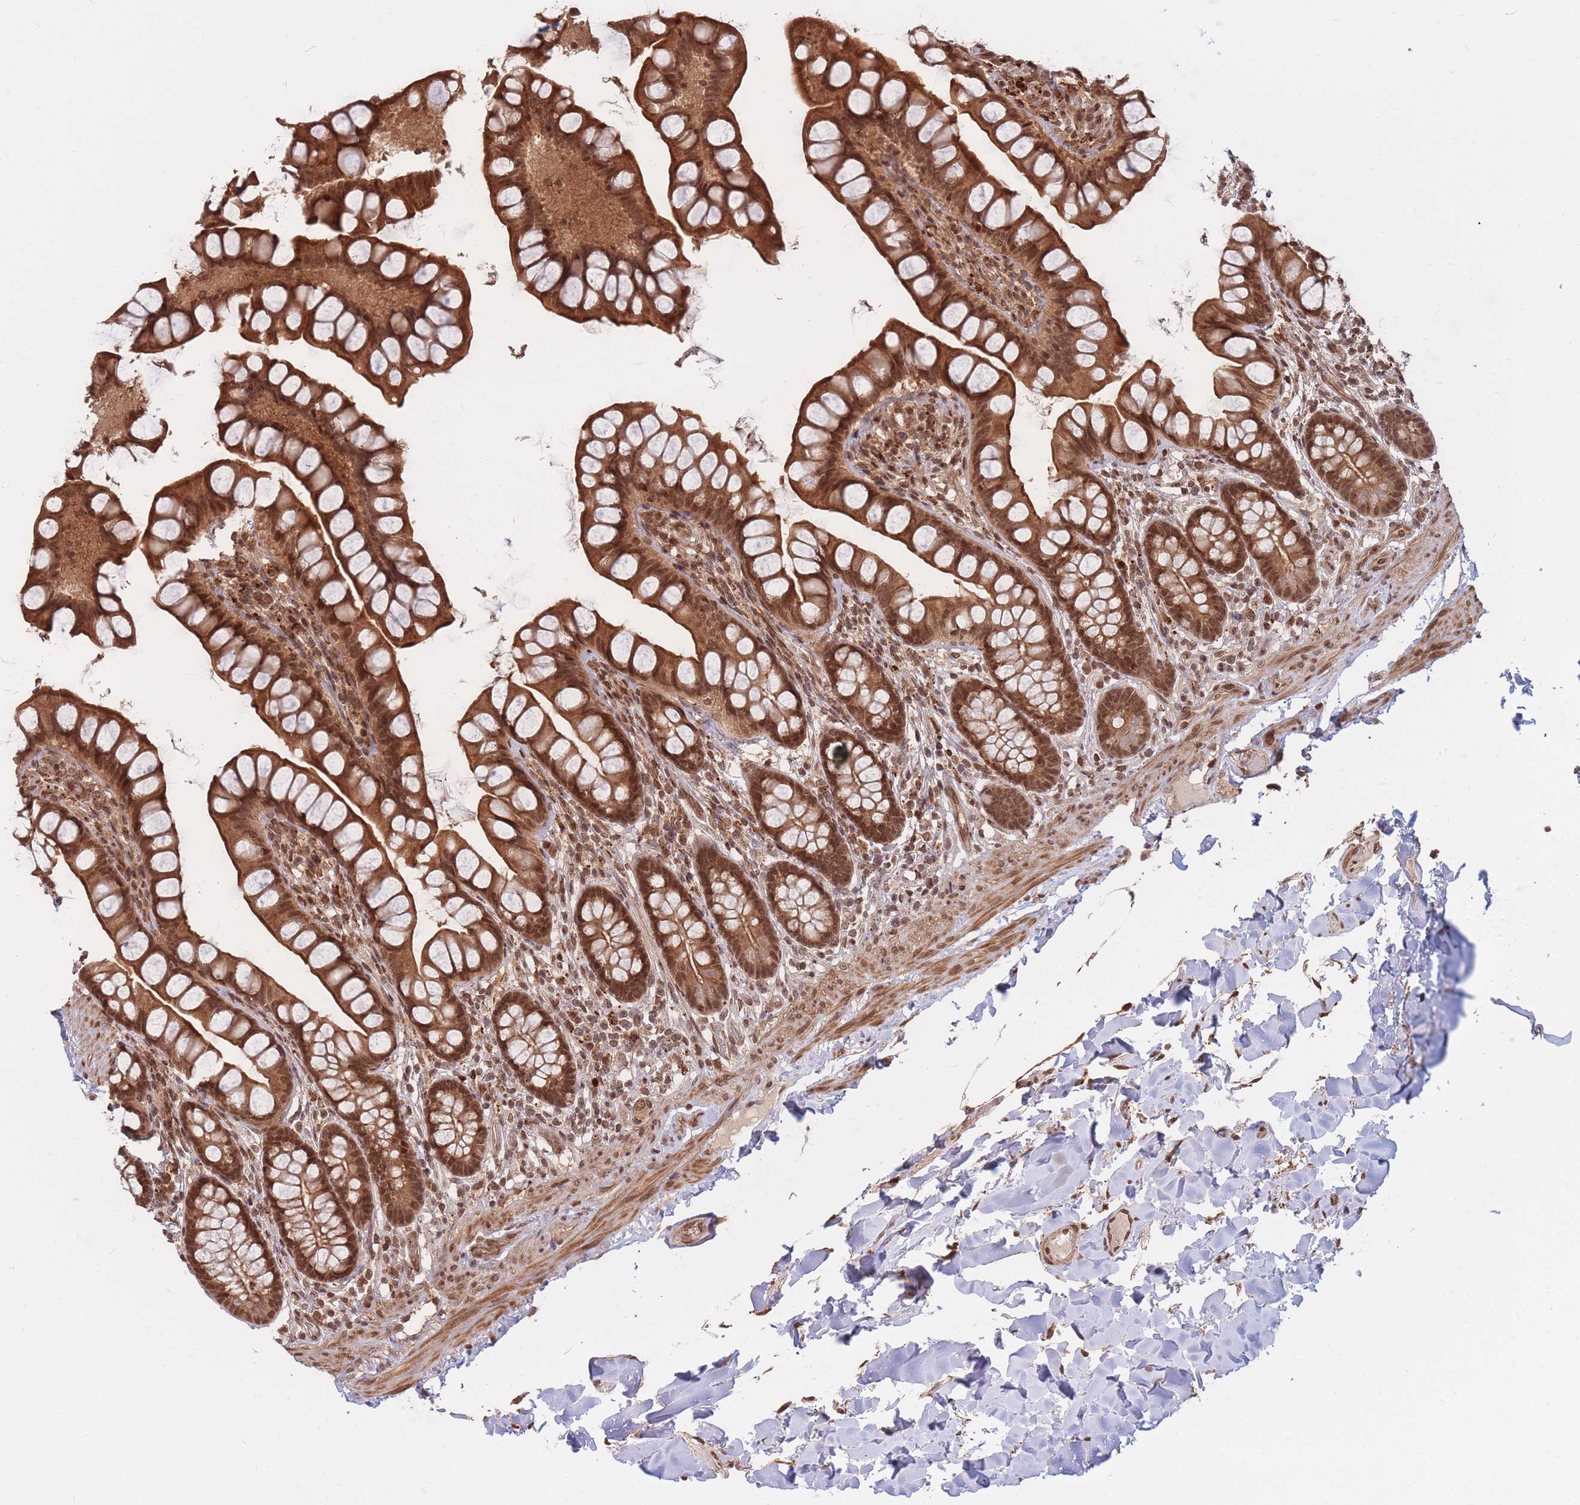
{"staining": {"intensity": "strong", "quantity": ">75%", "location": "cytoplasmic/membranous,nuclear"}, "tissue": "small intestine", "cell_type": "Glandular cells", "image_type": "normal", "snomed": [{"axis": "morphology", "description": "Normal tissue, NOS"}, {"axis": "topography", "description": "Small intestine"}], "caption": "Brown immunohistochemical staining in normal small intestine shows strong cytoplasmic/membranous,nuclear expression in approximately >75% of glandular cells. The protein of interest is stained brown, and the nuclei are stained in blue (DAB (3,3'-diaminobenzidine) IHC with brightfield microscopy, high magnification).", "gene": "SRA1", "patient": {"sex": "male", "age": 70}}